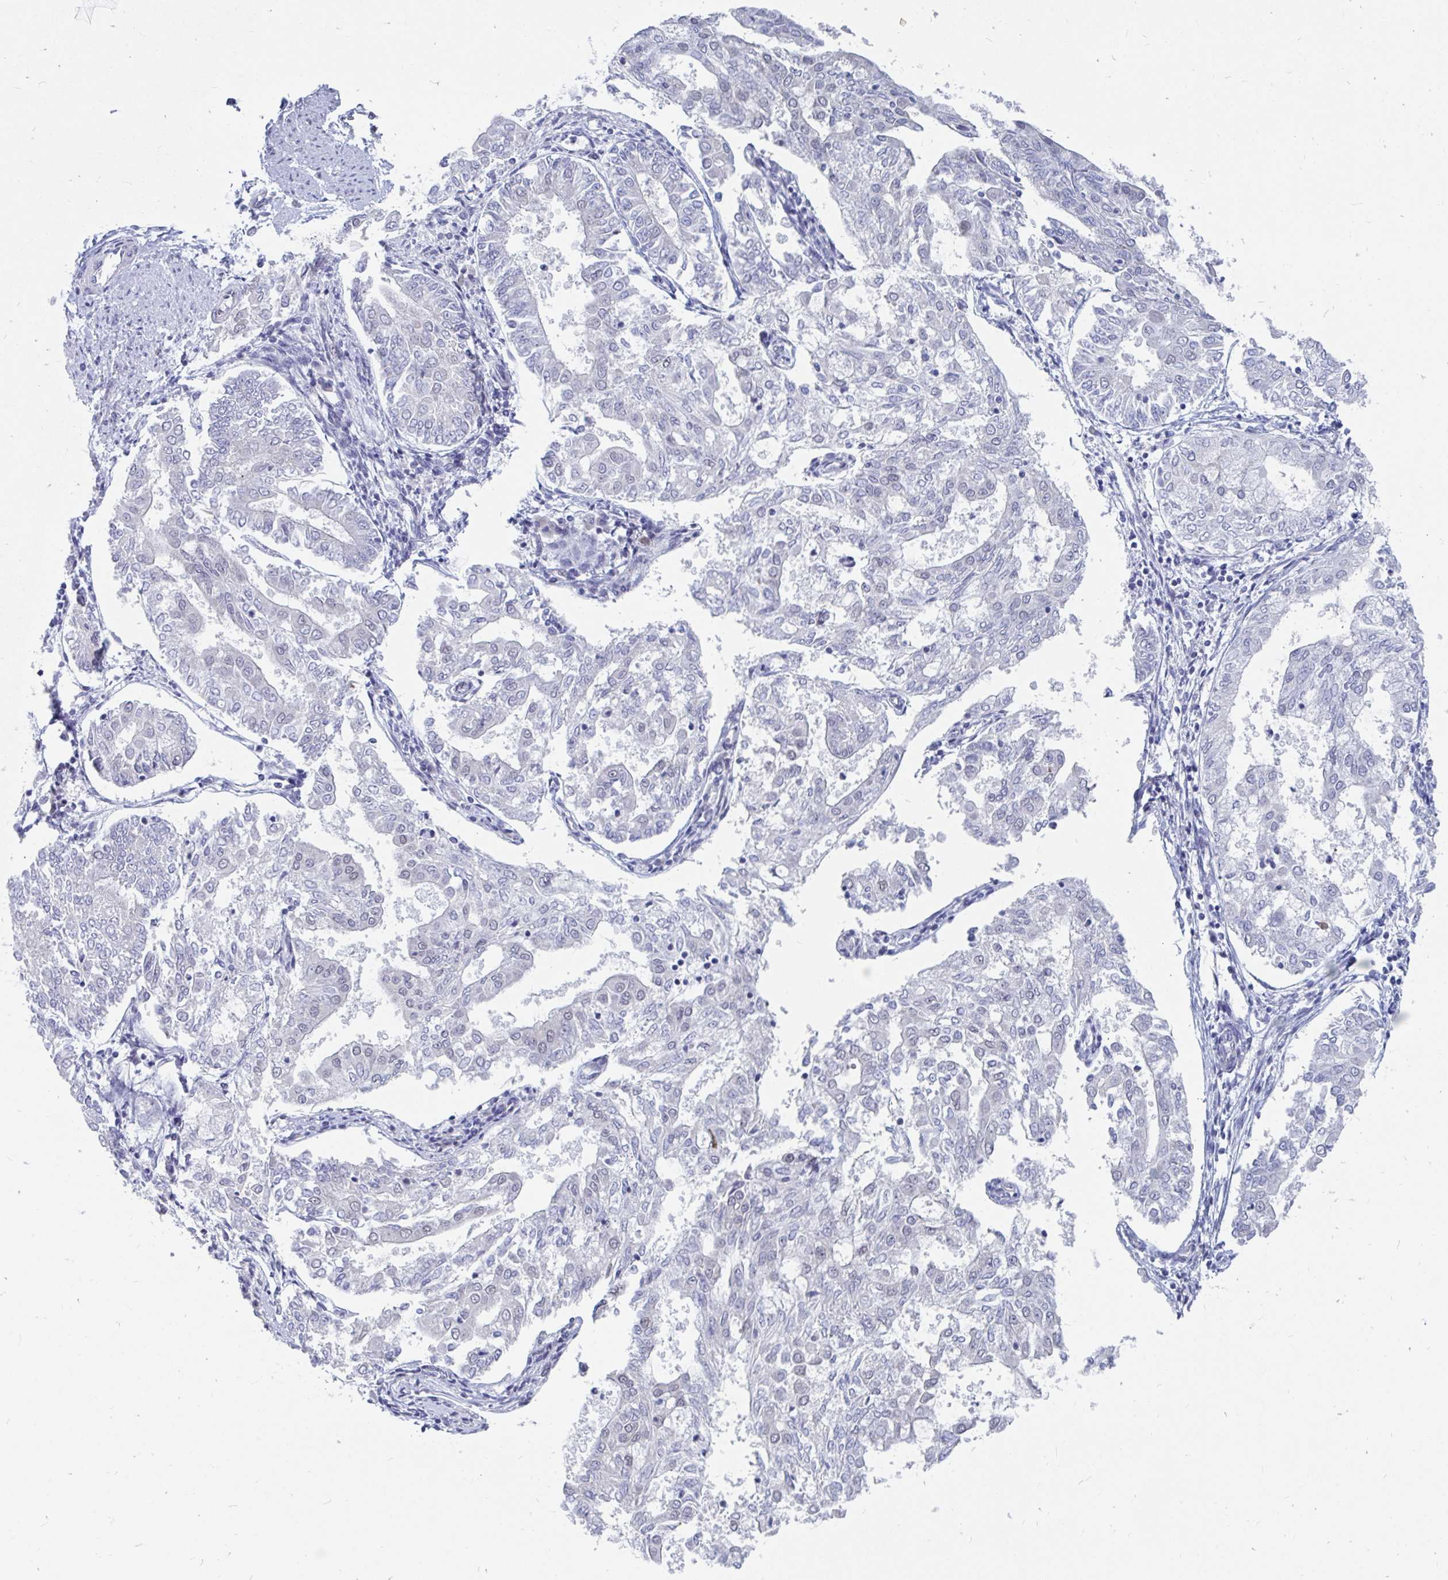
{"staining": {"intensity": "negative", "quantity": "none", "location": "none"}, "tissue": "endometrial cancer", "cell_type": "Tumor cells", "image_type": "cancer", "snomed": [{"axis": "morphology", "description": "Adenocarcinoma, NOS"}, {"axis": "topography", "description": "Endometrium"}], "caption": "High magnification brightfield microscopy of endometrial cancer (adenocarcinoma) stained with DAB (3,3'-diaminobenzidine) (brown) and counterstained with hematoxylin (blue): tumor cells show no significant expression.", "gene": "TRIP12", "patient": {"sex": "female", "age": 68}}